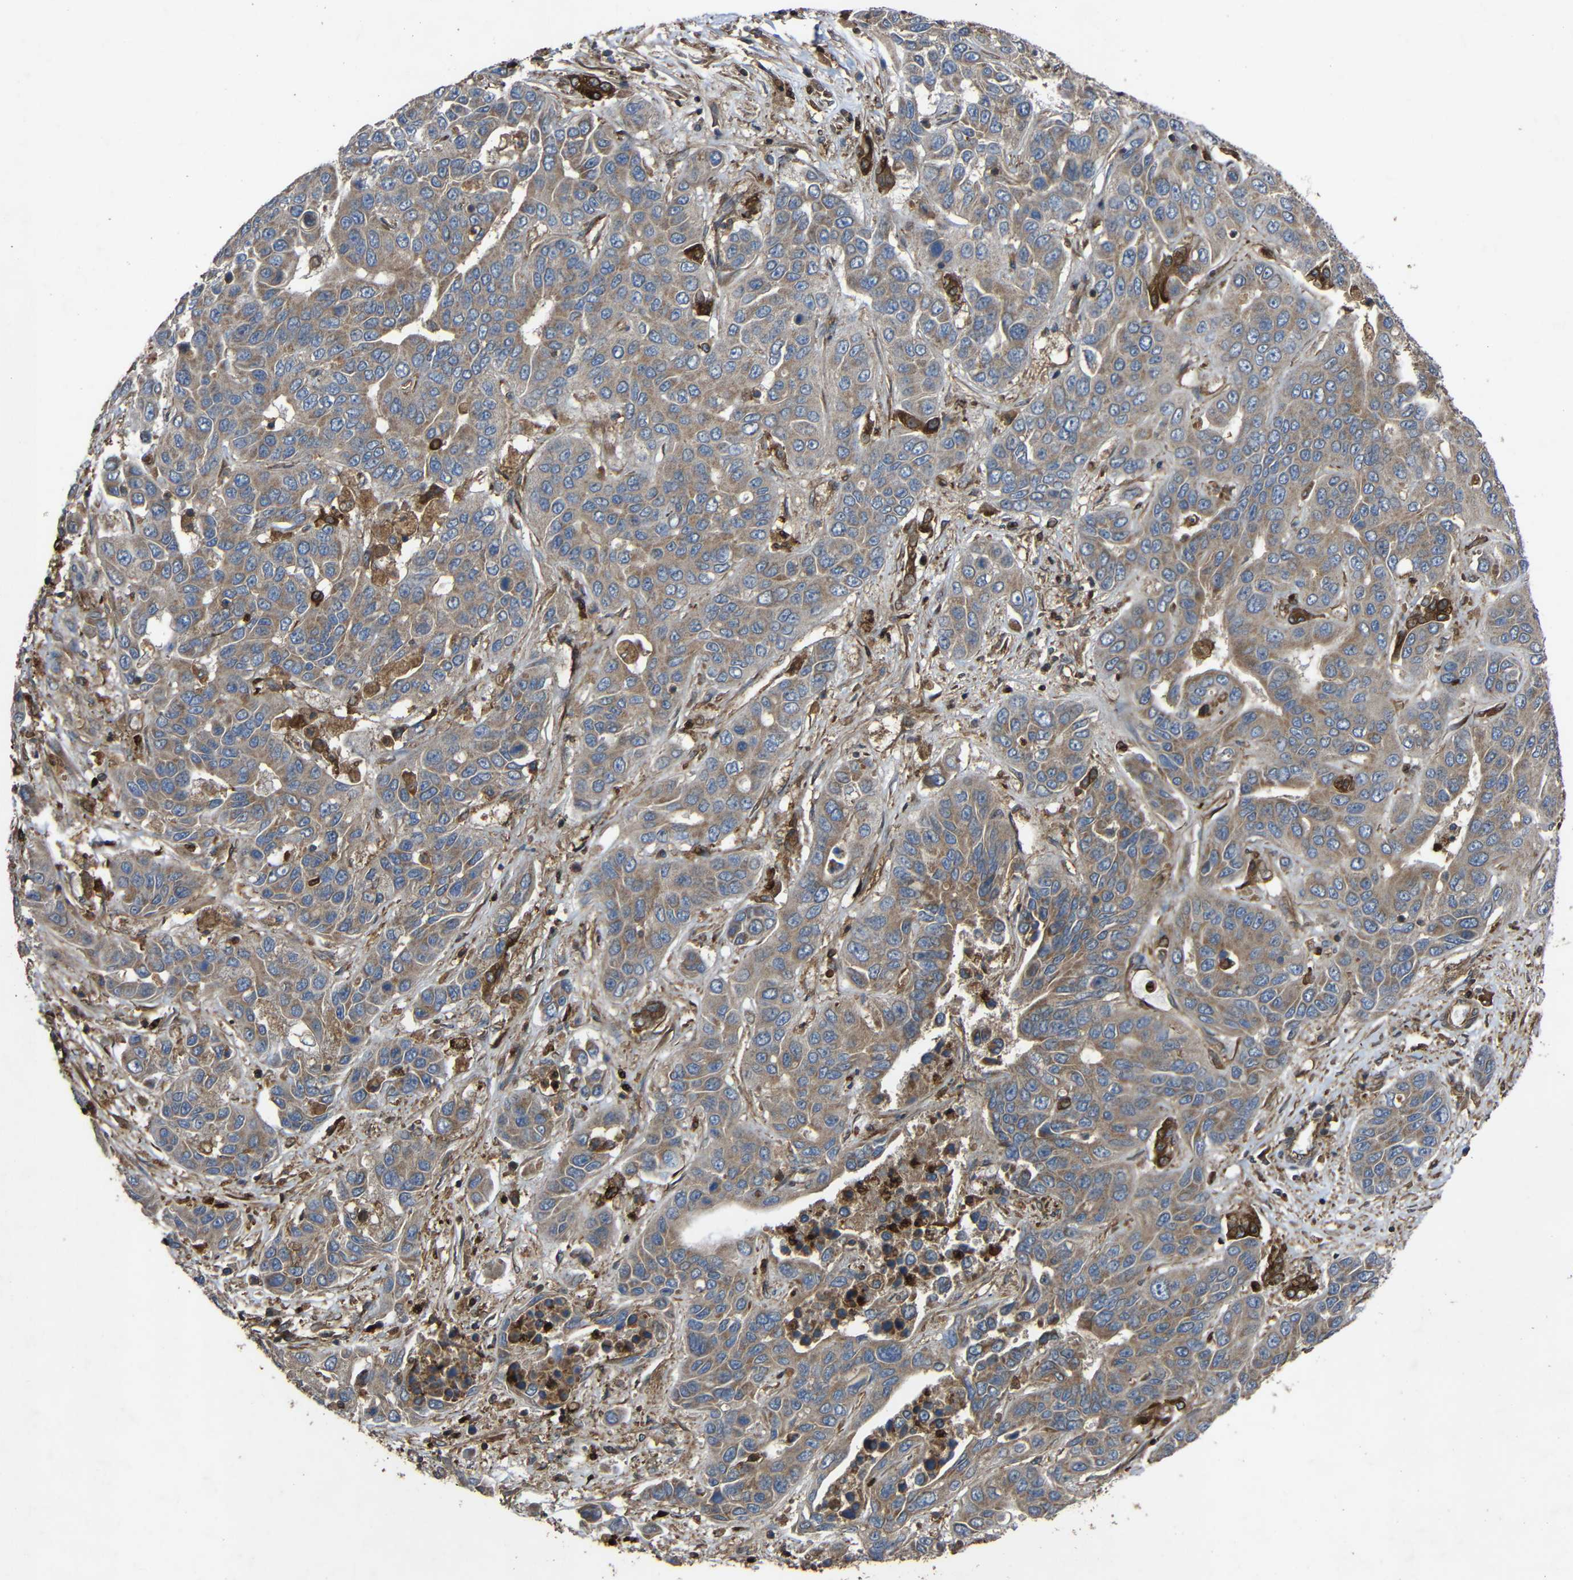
{"staining": {"intensity": "weak", "quantity": ">75%", "location": "cytoplasmic/membranous"}, "tissue": "liver cancer", "cell_type": "Tumor cells", "image_type": "cancer", "snomed": [{"axis": "morphology", "description": "Cholangiocarcinoma"}, {"axis": "topography", "description": "Liver"}], "caption": "Human cholangiocarcinoma (liver) stained for a protein (brown) demonstrates weak cytoplasmic/membranous positive expression in approximately >75% of tumor cells.", "gene": "TREM2", "patient": {"sex": "female", "age": 52}}